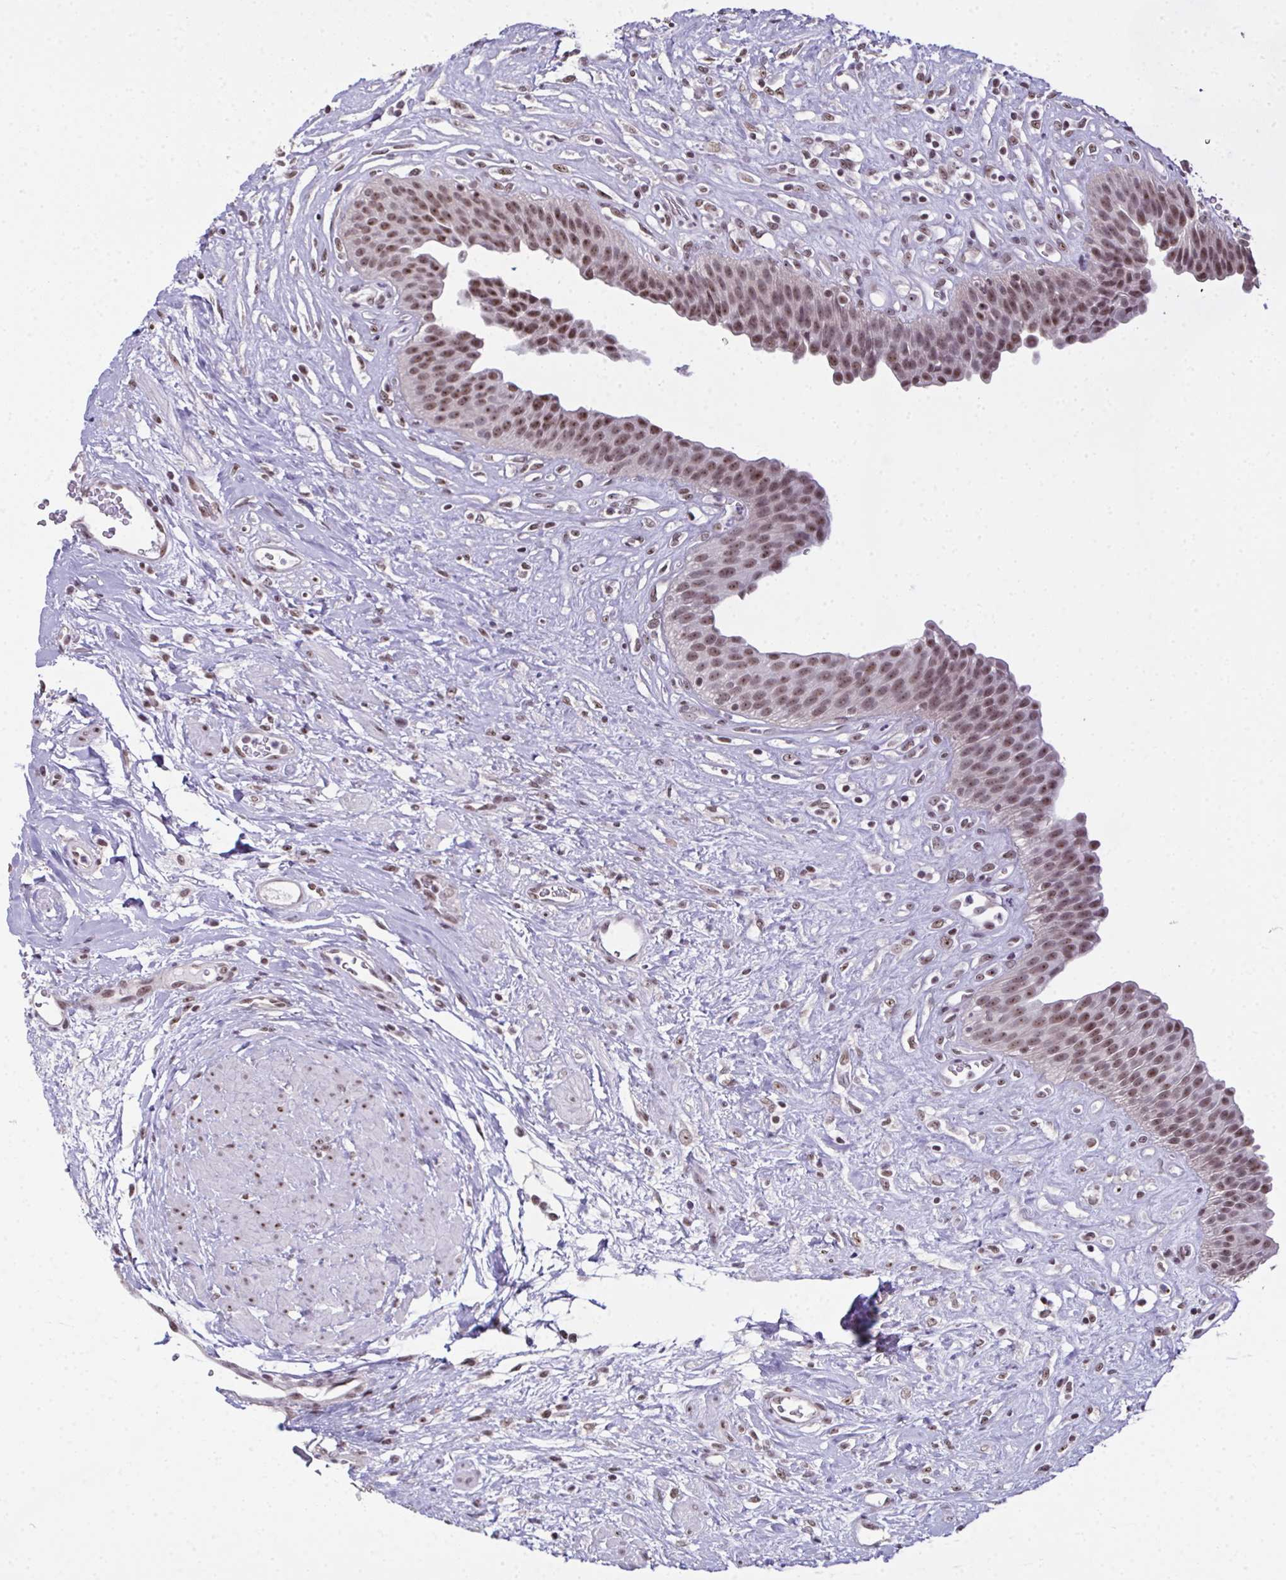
{"staining": {"intensity": "moderate", "quantity": ">75%", "location": "nuclear"}, "tissue": "urinary bladder", "cell_type": "Urothelial cells", "image_type": "normal", "snomed": [{"axis": "morphology", "description": "Normal tissue, NOS"}, {"axis": "topography", "description": "Urinary bladder"}], "caption": "Normal urinary bladder exhibits moderate nuclear expression in about >75% of urothelial cells.", "gene": "ZNF800", "patient": {"sex": "female", "age": 56}}